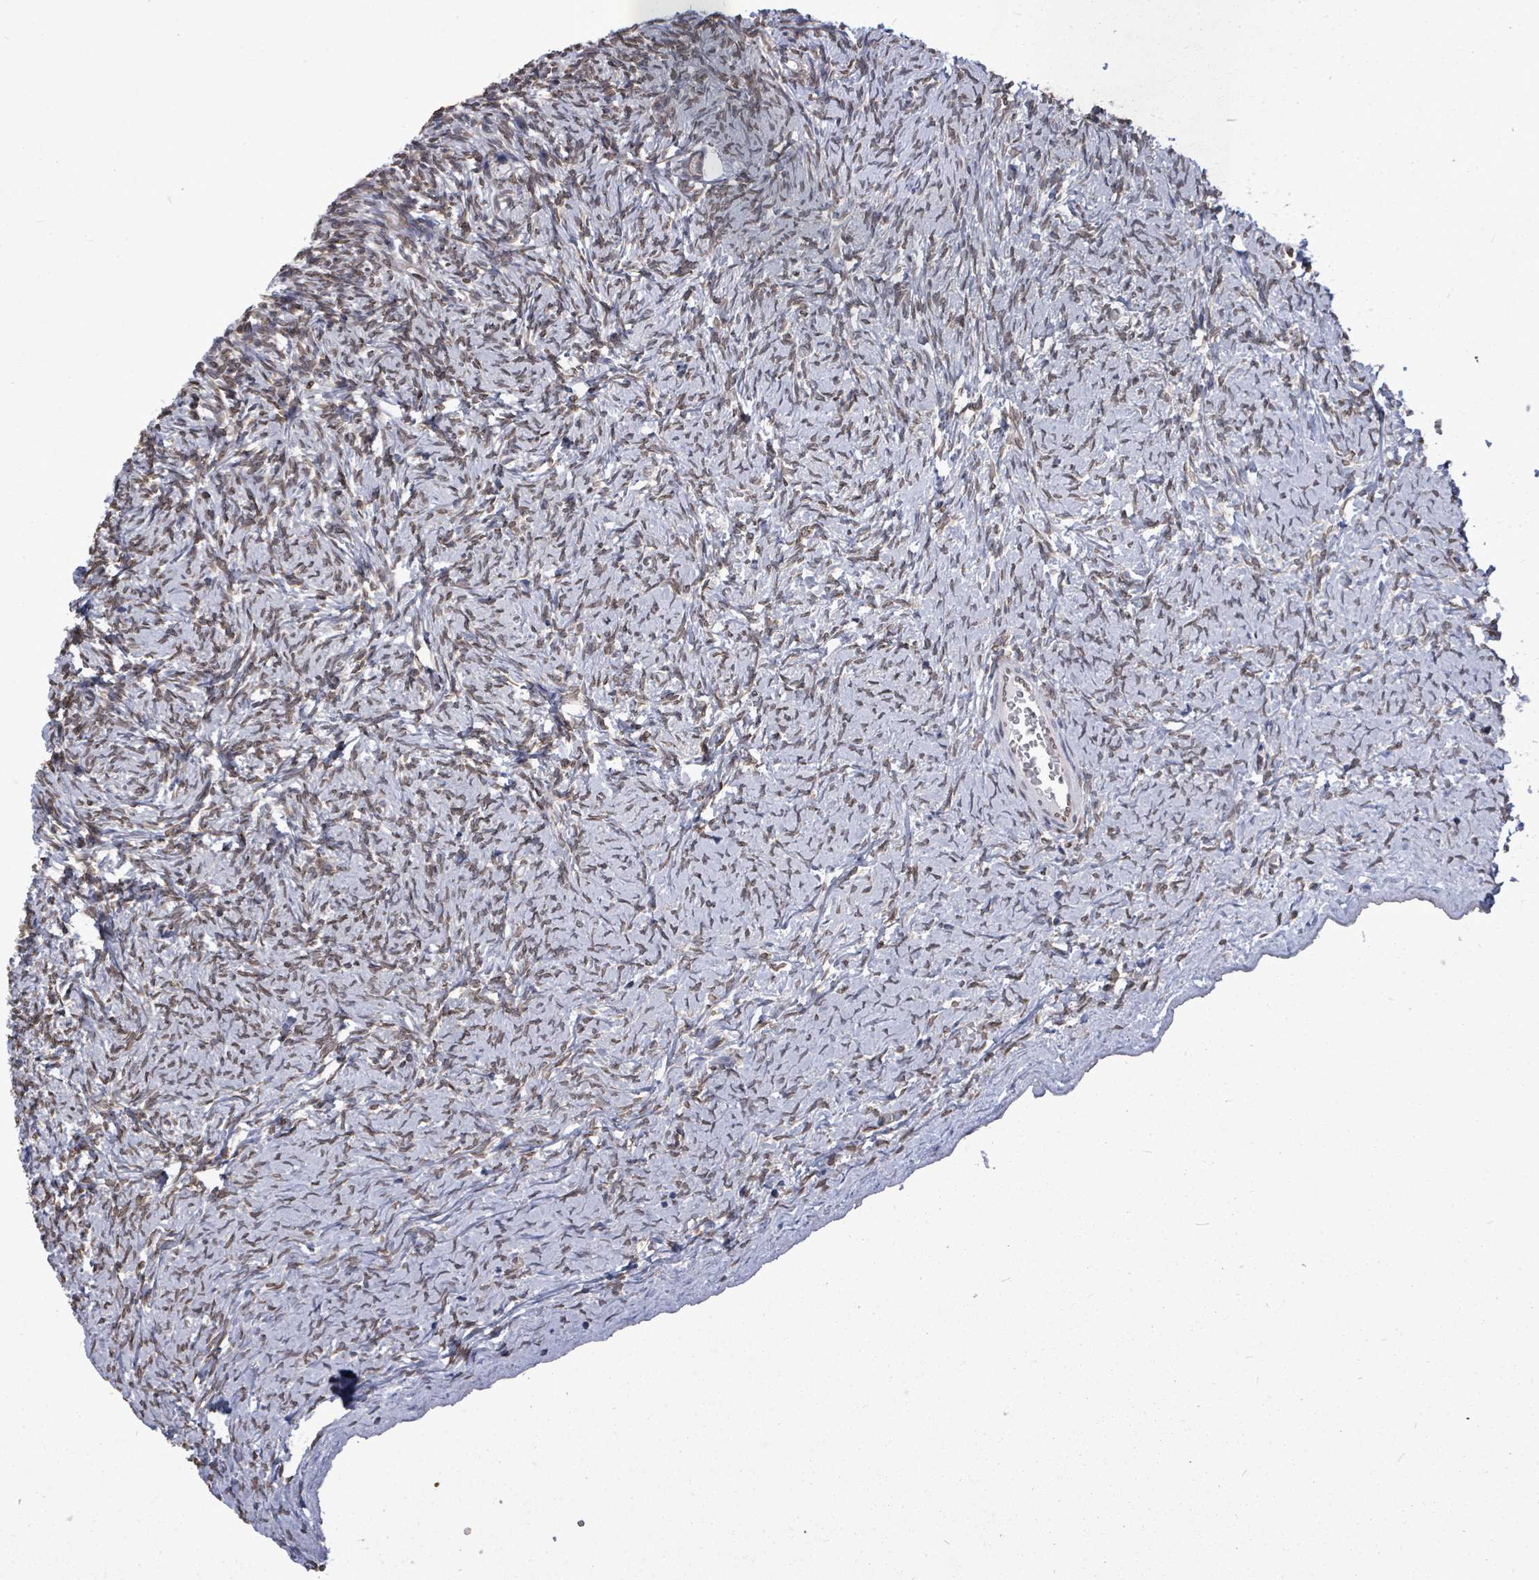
{"staining": {"intensity": "weak", "quantity": ">75%", "location": "nuclear"}, "tissue": "ovary", "cell_type": "Ovarian stroma cells", "image_type": "normal", "snomed": [{"axis": "morphology", "description": "Normal tissue, NOS"}, {"axis": "topography", "description": "Ovary"}], "caption": "A low amount of weak nuclear staining is appreciated in about >75% of ovarian stroma cells in benign ovary.", "gene": "ARFGAP1", "patient": {"sex": "female", "age": 39}}